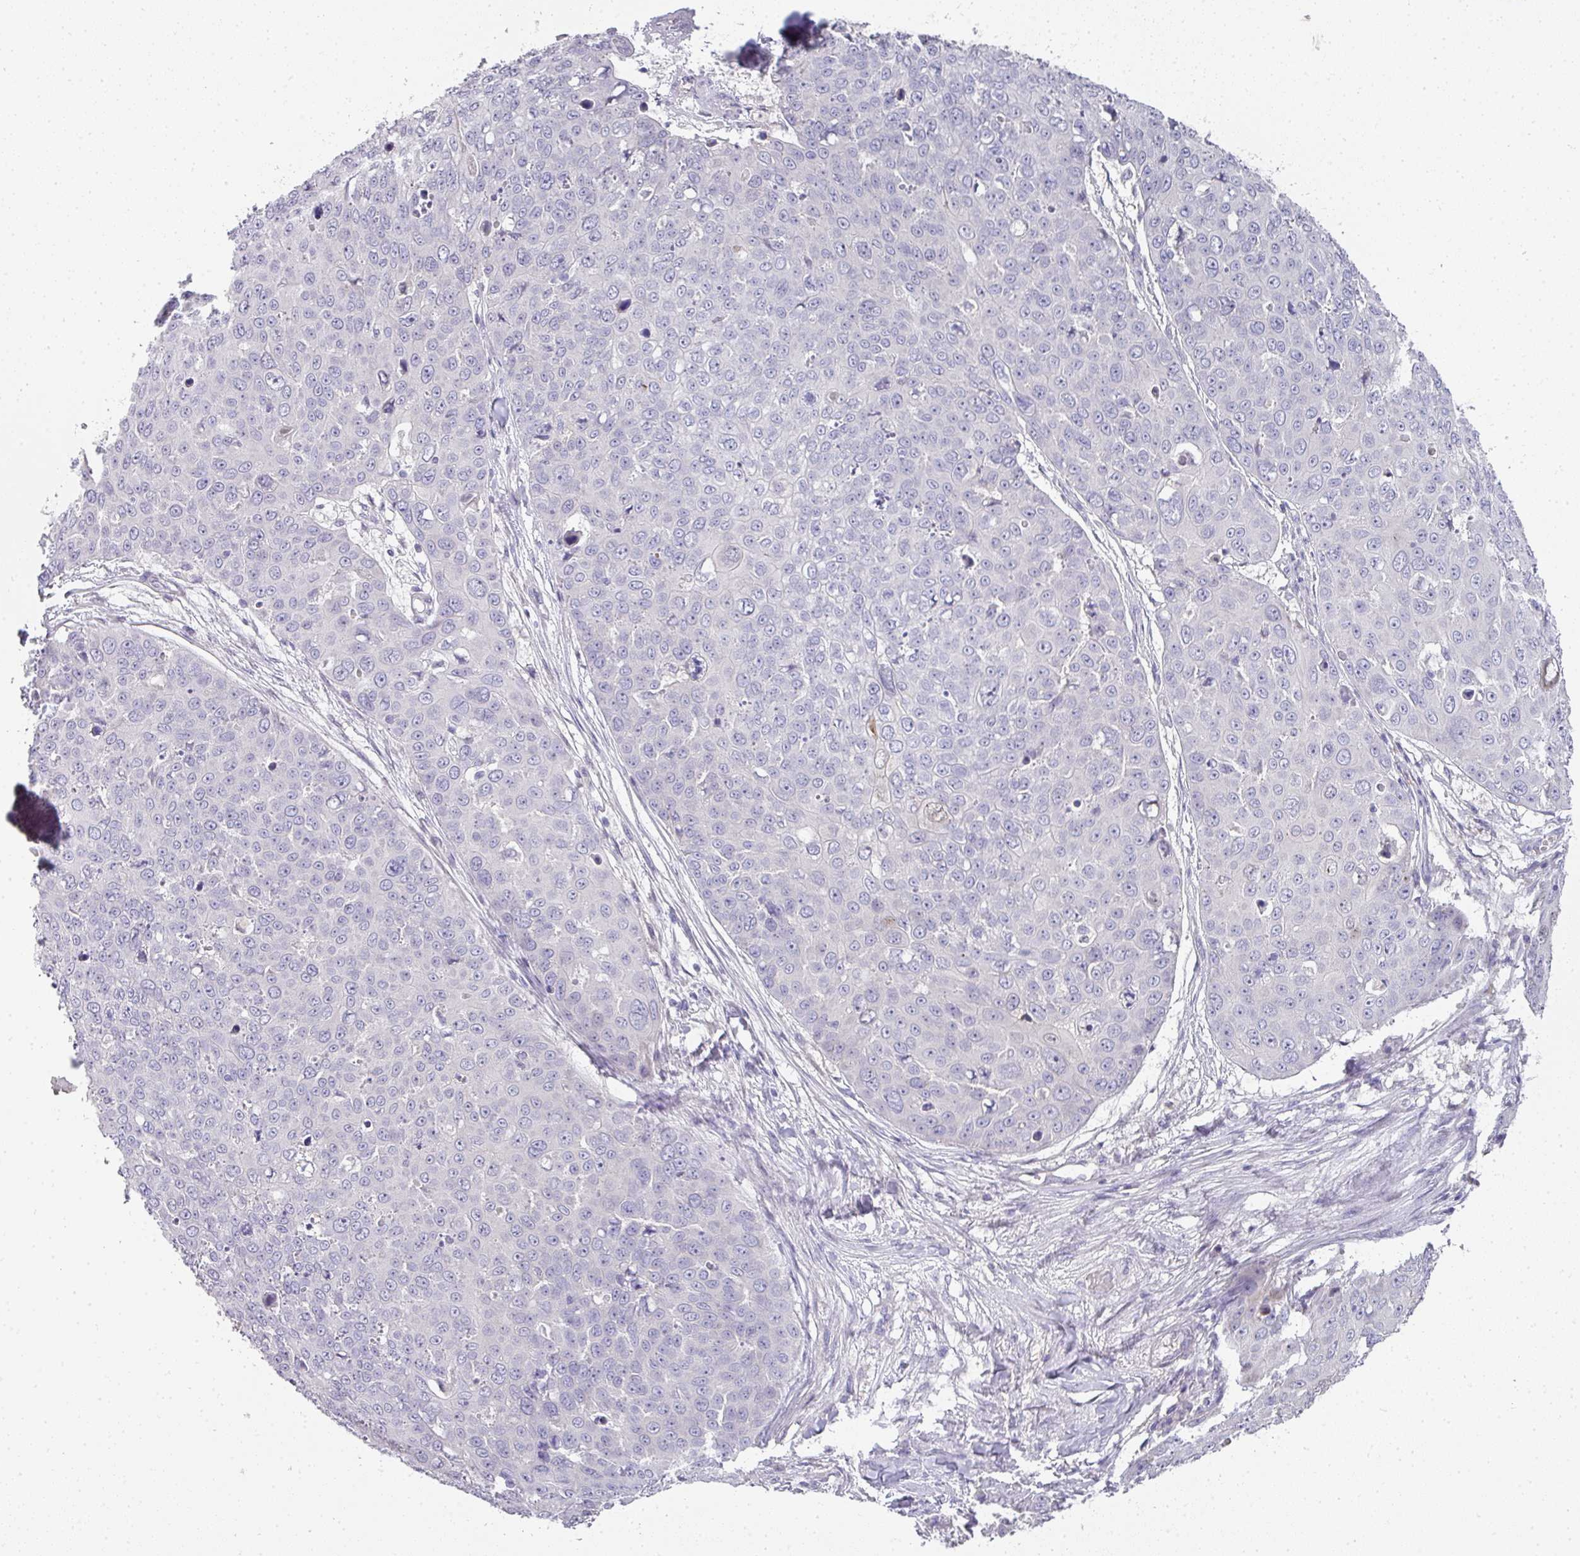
{"staining": {"intensity": "negative", "quantity": "none", "location": "none"}, "tissue": "skin cancer", "cell_type": "Tumor cells", "image_type": "cancer", "snomed": [{"axis": "morphology", "description": "Squamous cell carcinoma, NOS"}, {"axis": "topography", "description": "Skin"}], "caption": "High power microscopy micrograph of an IHC micrograph of skin cancer (squamous cell carcinoma), revealing no significant positivity in tumor cells.", "gene": "HHEX", "patient": {"sex": "male", "age": 71}}